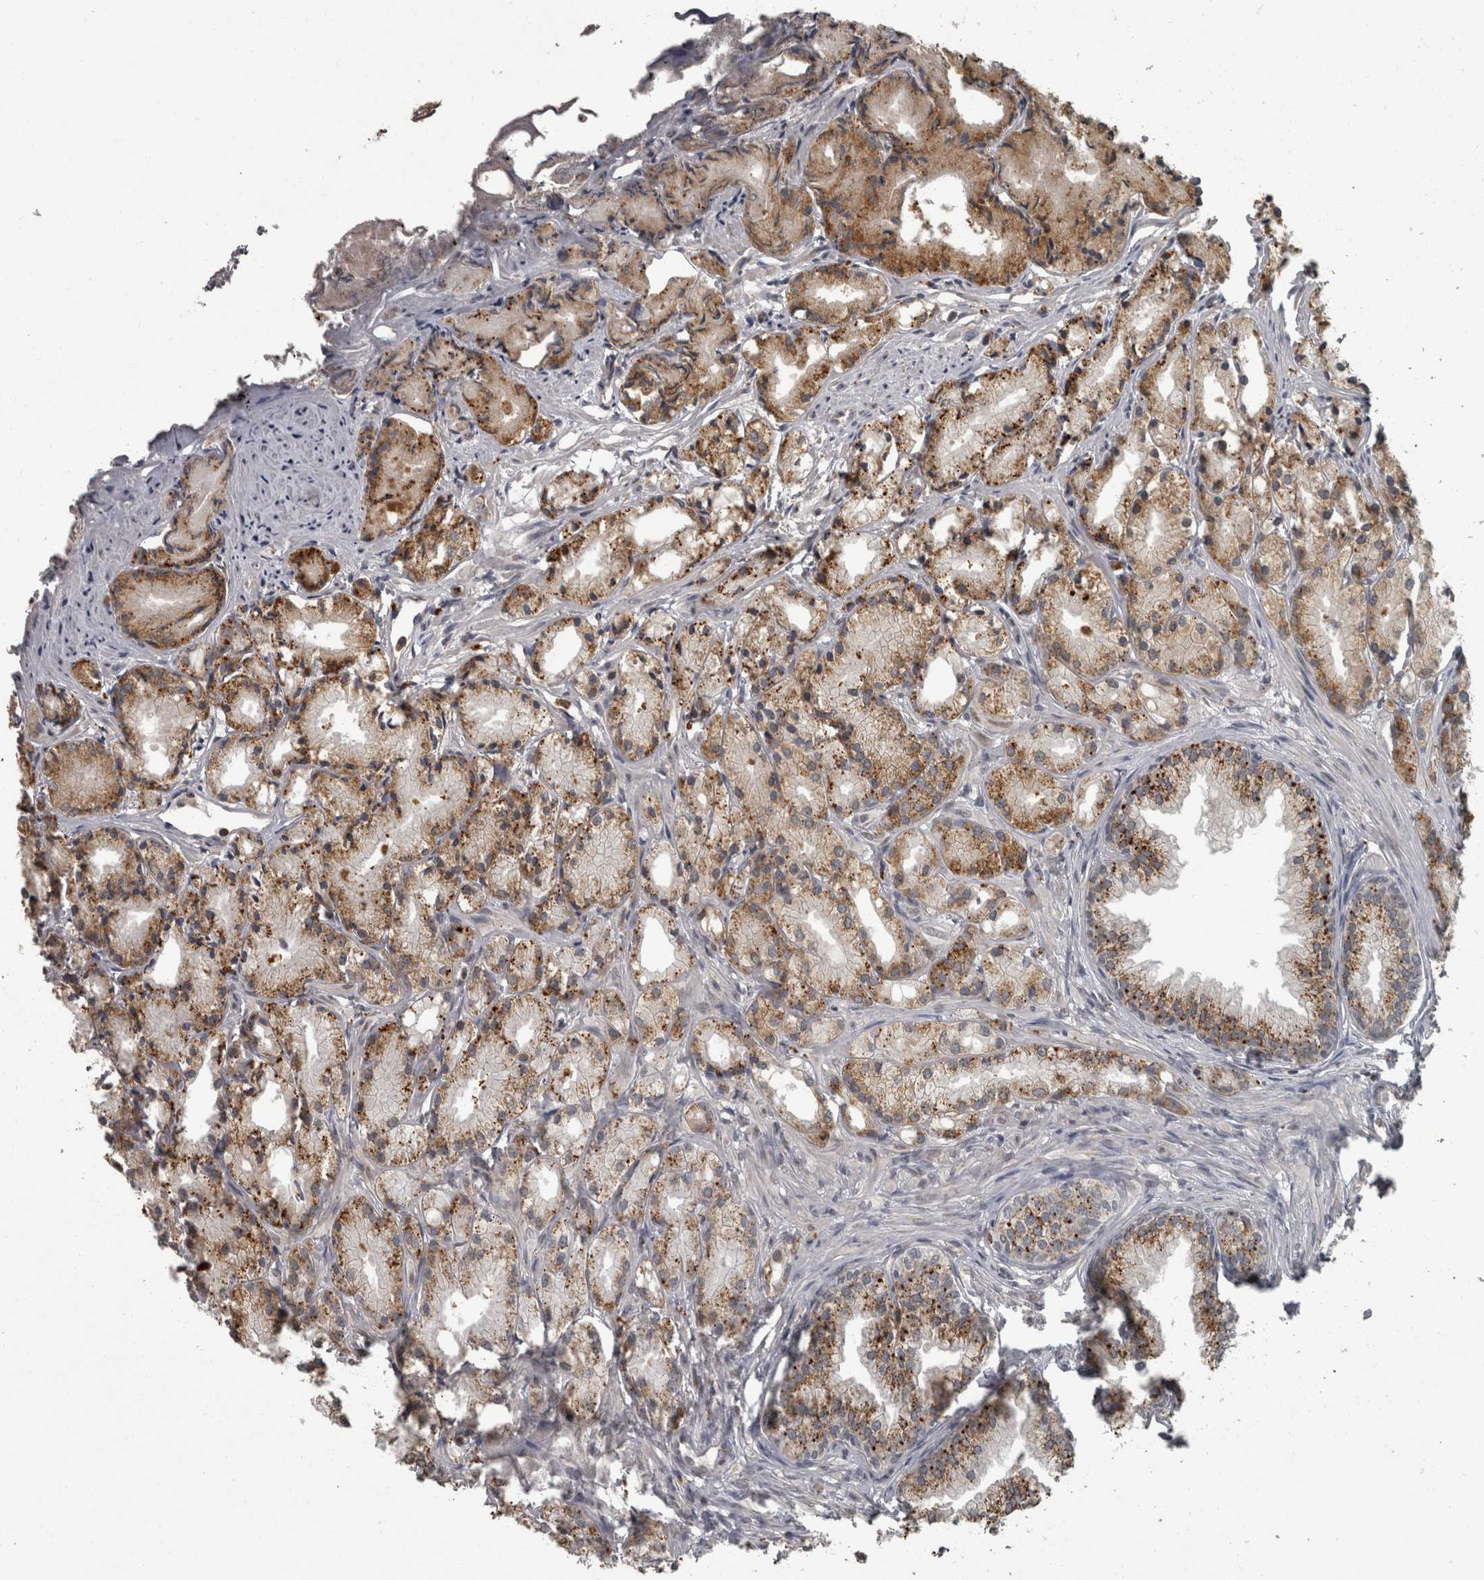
{"staining": {"intensity": "moderate", "quantity": ">75%", "location": "cytoplasmic/membranous"}, "tissue": "prostate cancer", "cell_type": "Tumor cells", "image_type": "cancer", "snomed": [{"axis": "morphology", "description": "Adenocarcinoma, Low grade"}, {"axis": "topography", "description": "Prostate"}], "caption": "Prostate low-grade adenocarcinoma tissue displays moderate cytoplasmic/membranous expression in about >75% of tumor cells", "gene": "NAAA", "patient": {"sex": "male", "age": 72}}